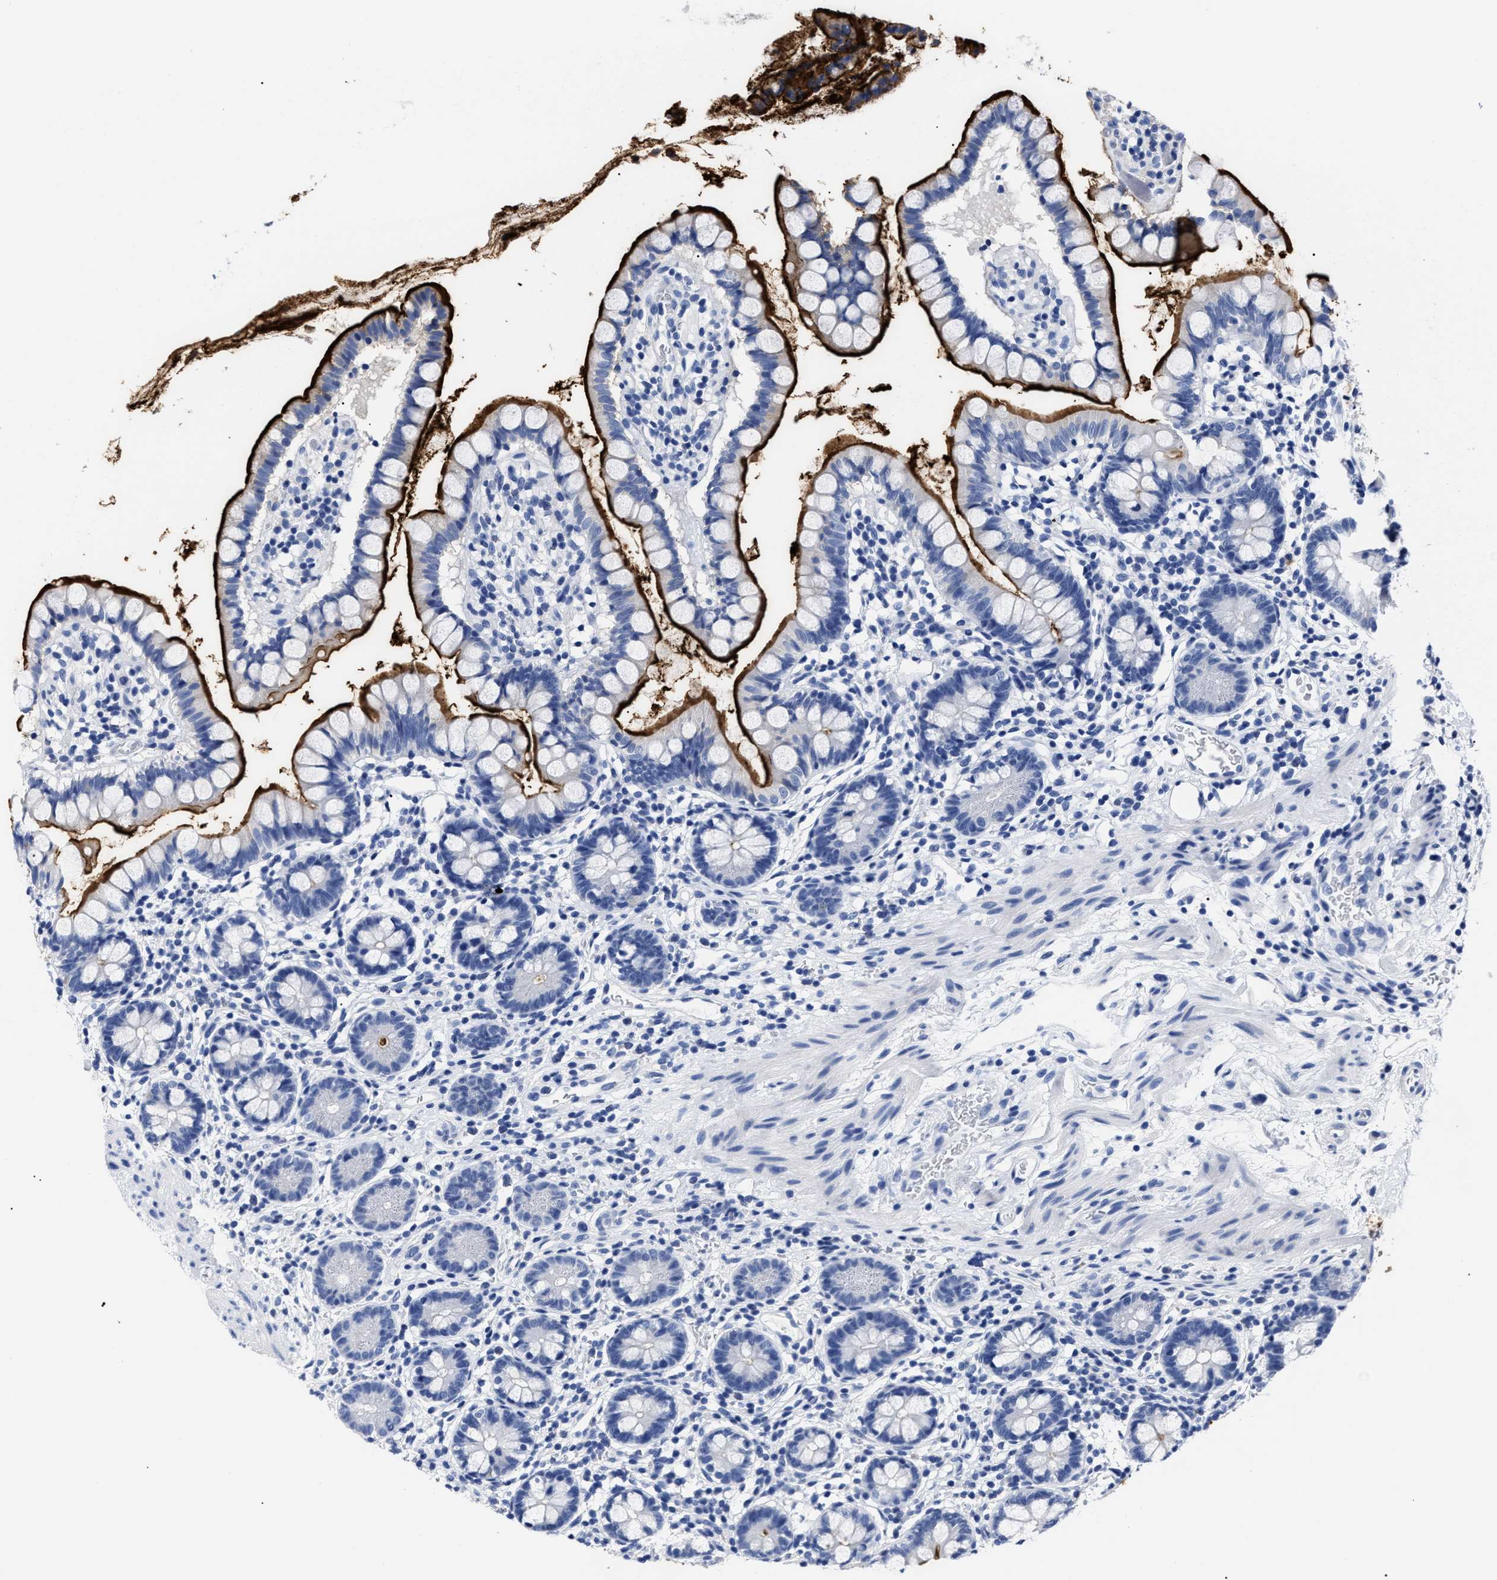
{"staining": {"intensity": "strong", "quantity": "25%-75%", "location": "cytoplasmic/membranous"}, "tissue": "small intestine", "cell_type": "Glandular cells", "image_type": "normal", "snomed": [{"axis": "morphology", "description": "Normal tissue, NOS"}, {"axis": "topography", "description": "Small intestine"}], "caption": "Protein expression analysis of unremarkable small intestine displays strong cytoplasmic/membranous positivity in approximately 25%-75% of glandular cells. Using DAB (brown) and hematoxylin (blue) stains, captured at high magnification using brightfield microscopy.", "gene": "ALPG", "patient": {"sex": "female", "age": 84}}